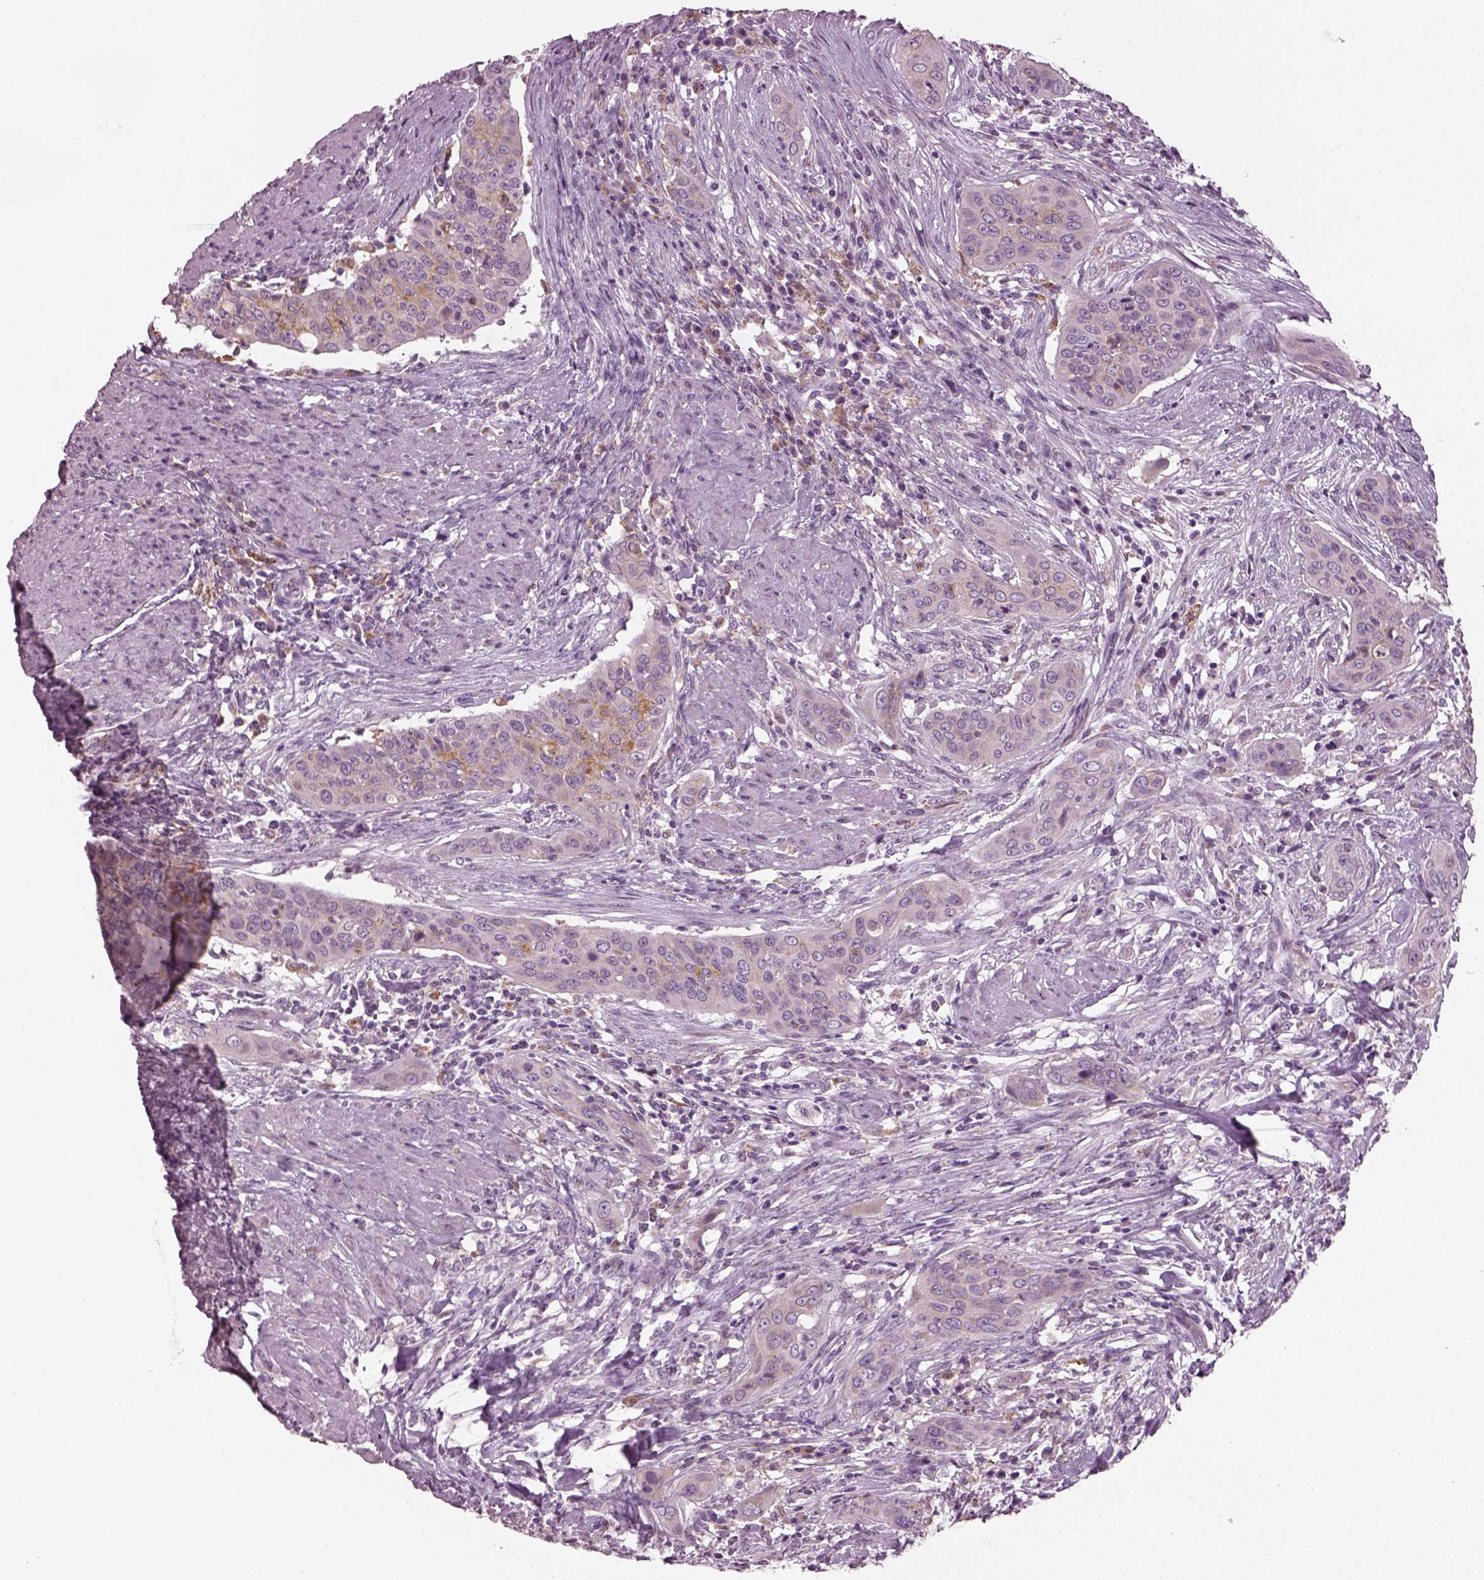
{"staining": {"intensity": "moderate", "quantity": "25%-75%", "location": "cytoplasmic/membranous"}, "tissue": "urothelial cancer", "cell_type": "Tumor cells", "image_type": "cancer", "snomed": [{"axis": "morphology", "description": "Urothelial carcinoma, High grade"}, {"axis": "topography", "description": "Urinary bladder"}], "caption": "This image reveals IHC staining of high-grade urothelial carcinoma, with medium moderate cytoplasmic/membranous positivity in about 25%-75% of tumor cells.", "gene": "TMEM231", "patient": {"sex": "male", "age": 82}}